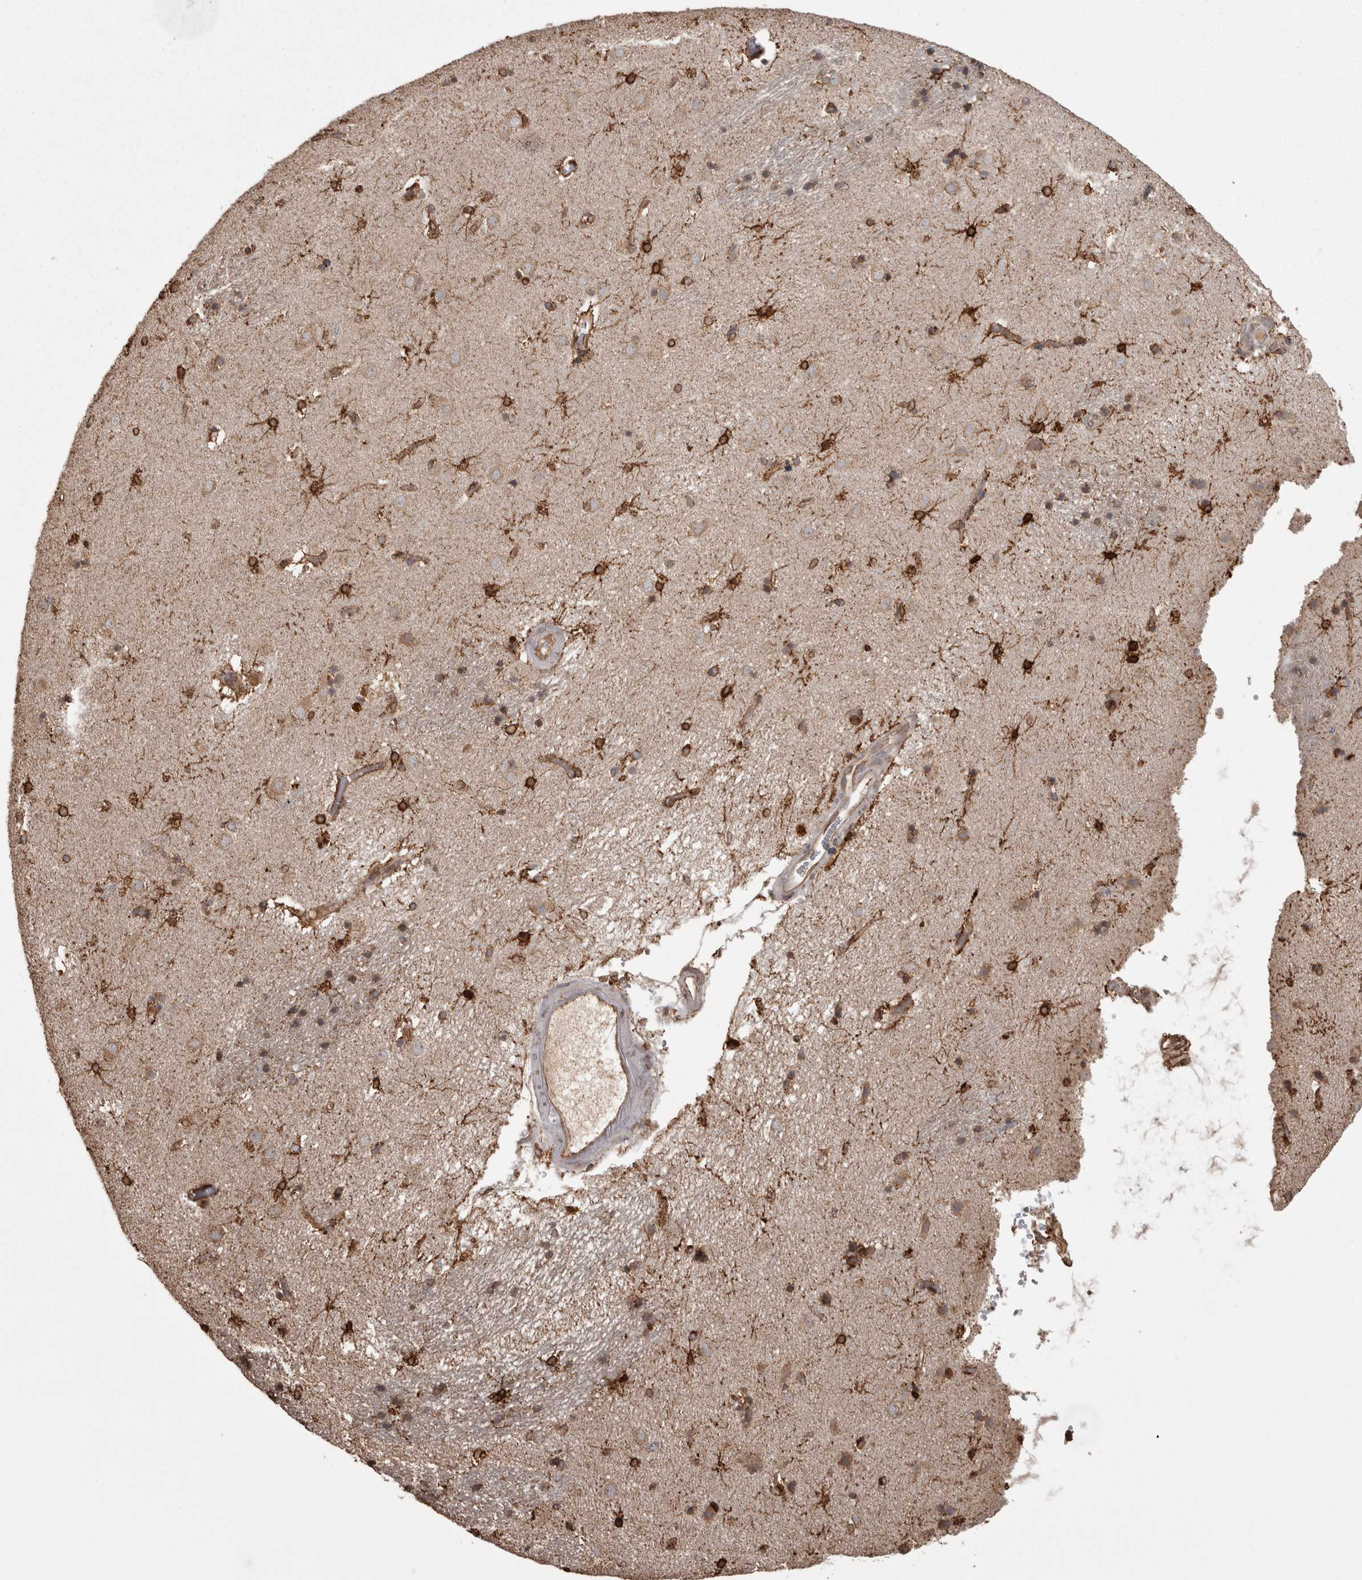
{"staining": {"intensity": "strong", "quantity": ">75%", "location": "cytoplasmic/membranous"}, "tissue": "caudate", "cell_type": "Glial cells", "image_type": "normal", "snomed": [{"axis": "morphology", "description": "Normal tissue, NOS"}, {"axis": "topography", "description": "Lateral ventricle wall"}], "caption": "Immunohistochemical staining of unremarkable human caudate reveals strong cytoplasmic/membranous protein expression in about >75% of glial cells. Using DAB (brown) and hematoxylin (blue) stains, captured at high magnification using brightfield microscopy.", "gene": "PON2", "patient": {"sex": "male", "age": 70}}